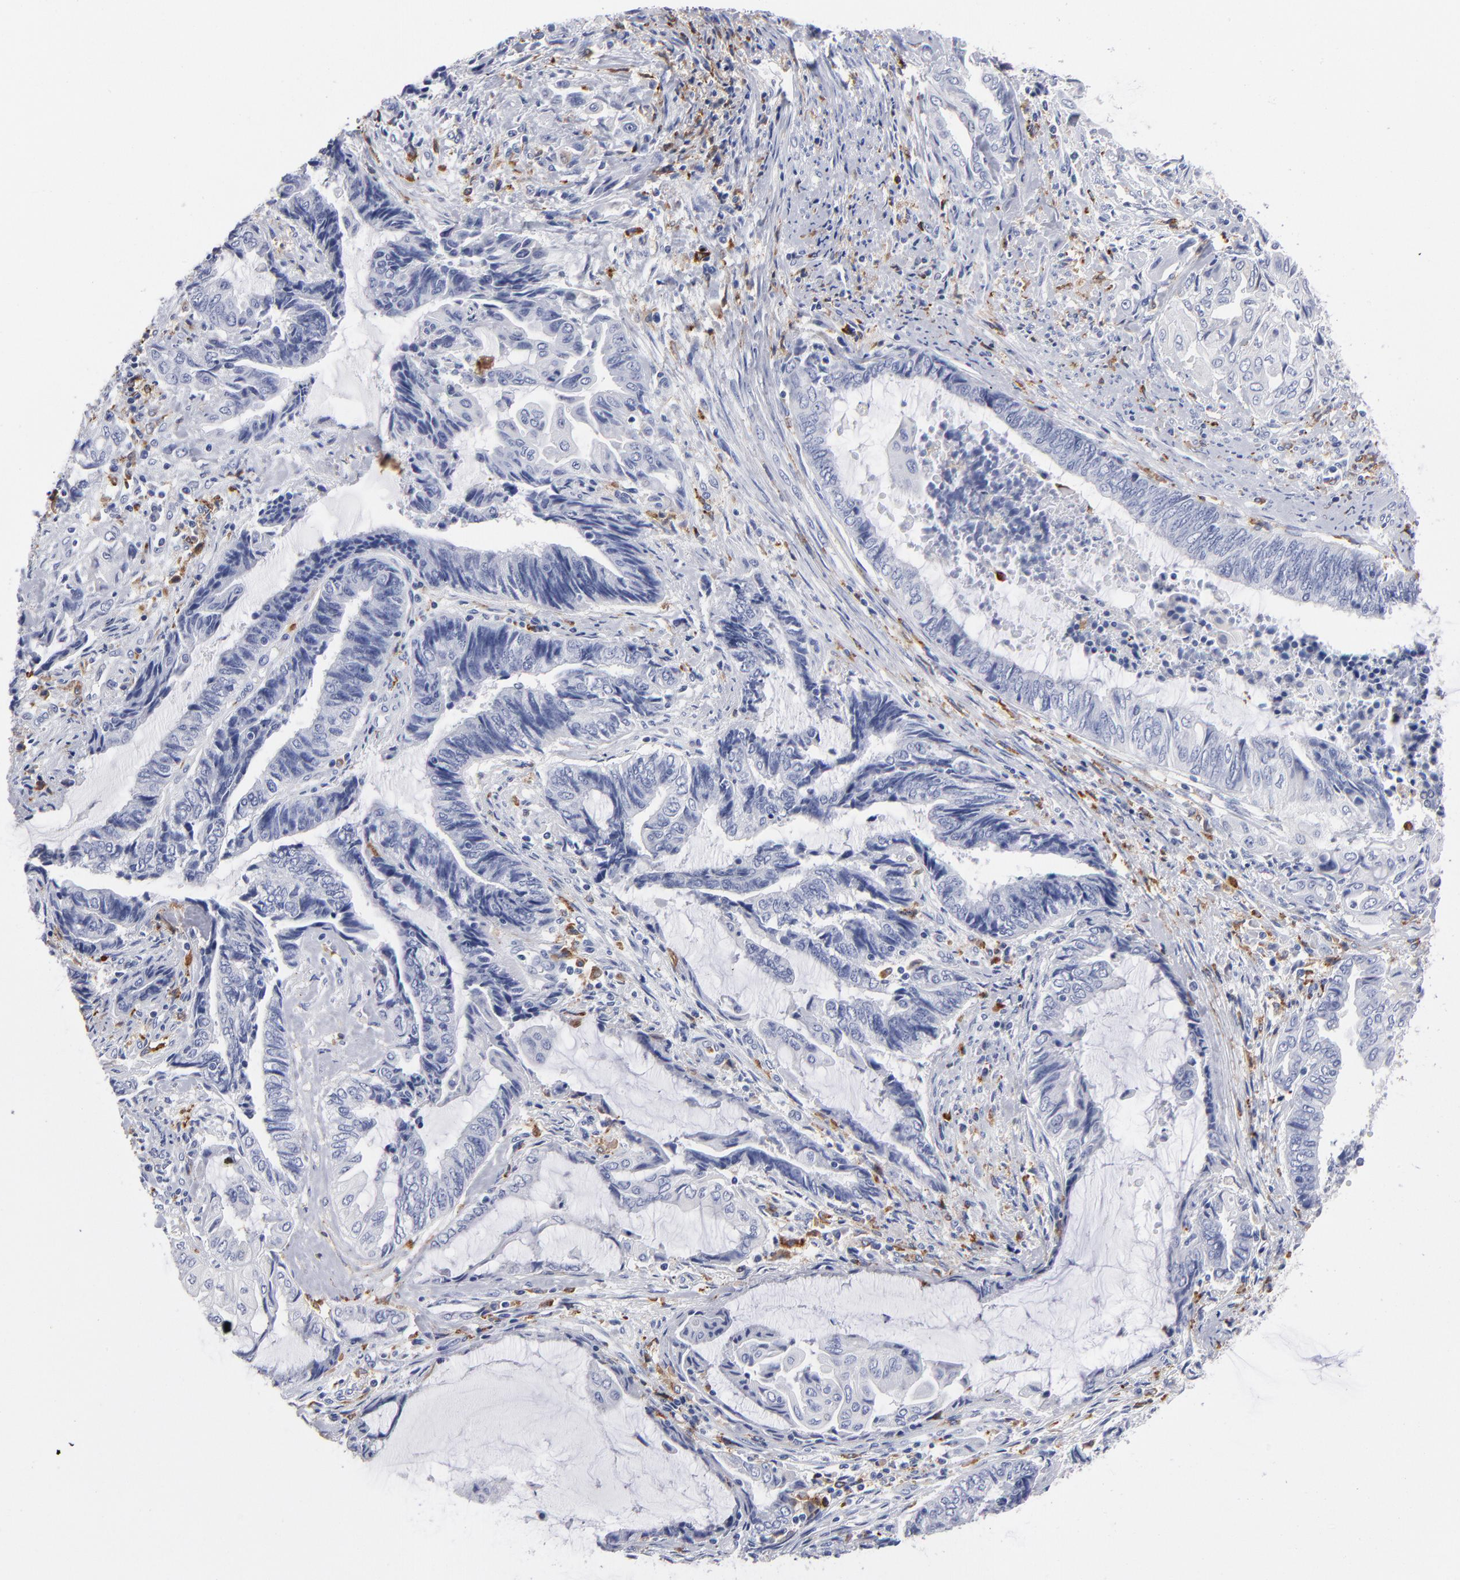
{"staining": {"intensity": "negative", "quantity": "none", "location": "none"}, "tissue": "endometrial cancer", "cell_type": "Tumor cells", "image_type": "cancer", "snomed": [{"axis": "morphology", "description": "Adenocarcinoma, NOS"}, {"axis": "topography", "description": "Uterus"}, {"axis": "topography", "description": "Endometrium"}], "caption": "The immunohistochemistry (IHC) photomicrograph has no significant positivity in tumor cells of endometrial cancer tissue.", "gene": "CD180", "patient": {"sex": "female", "age": 70}}